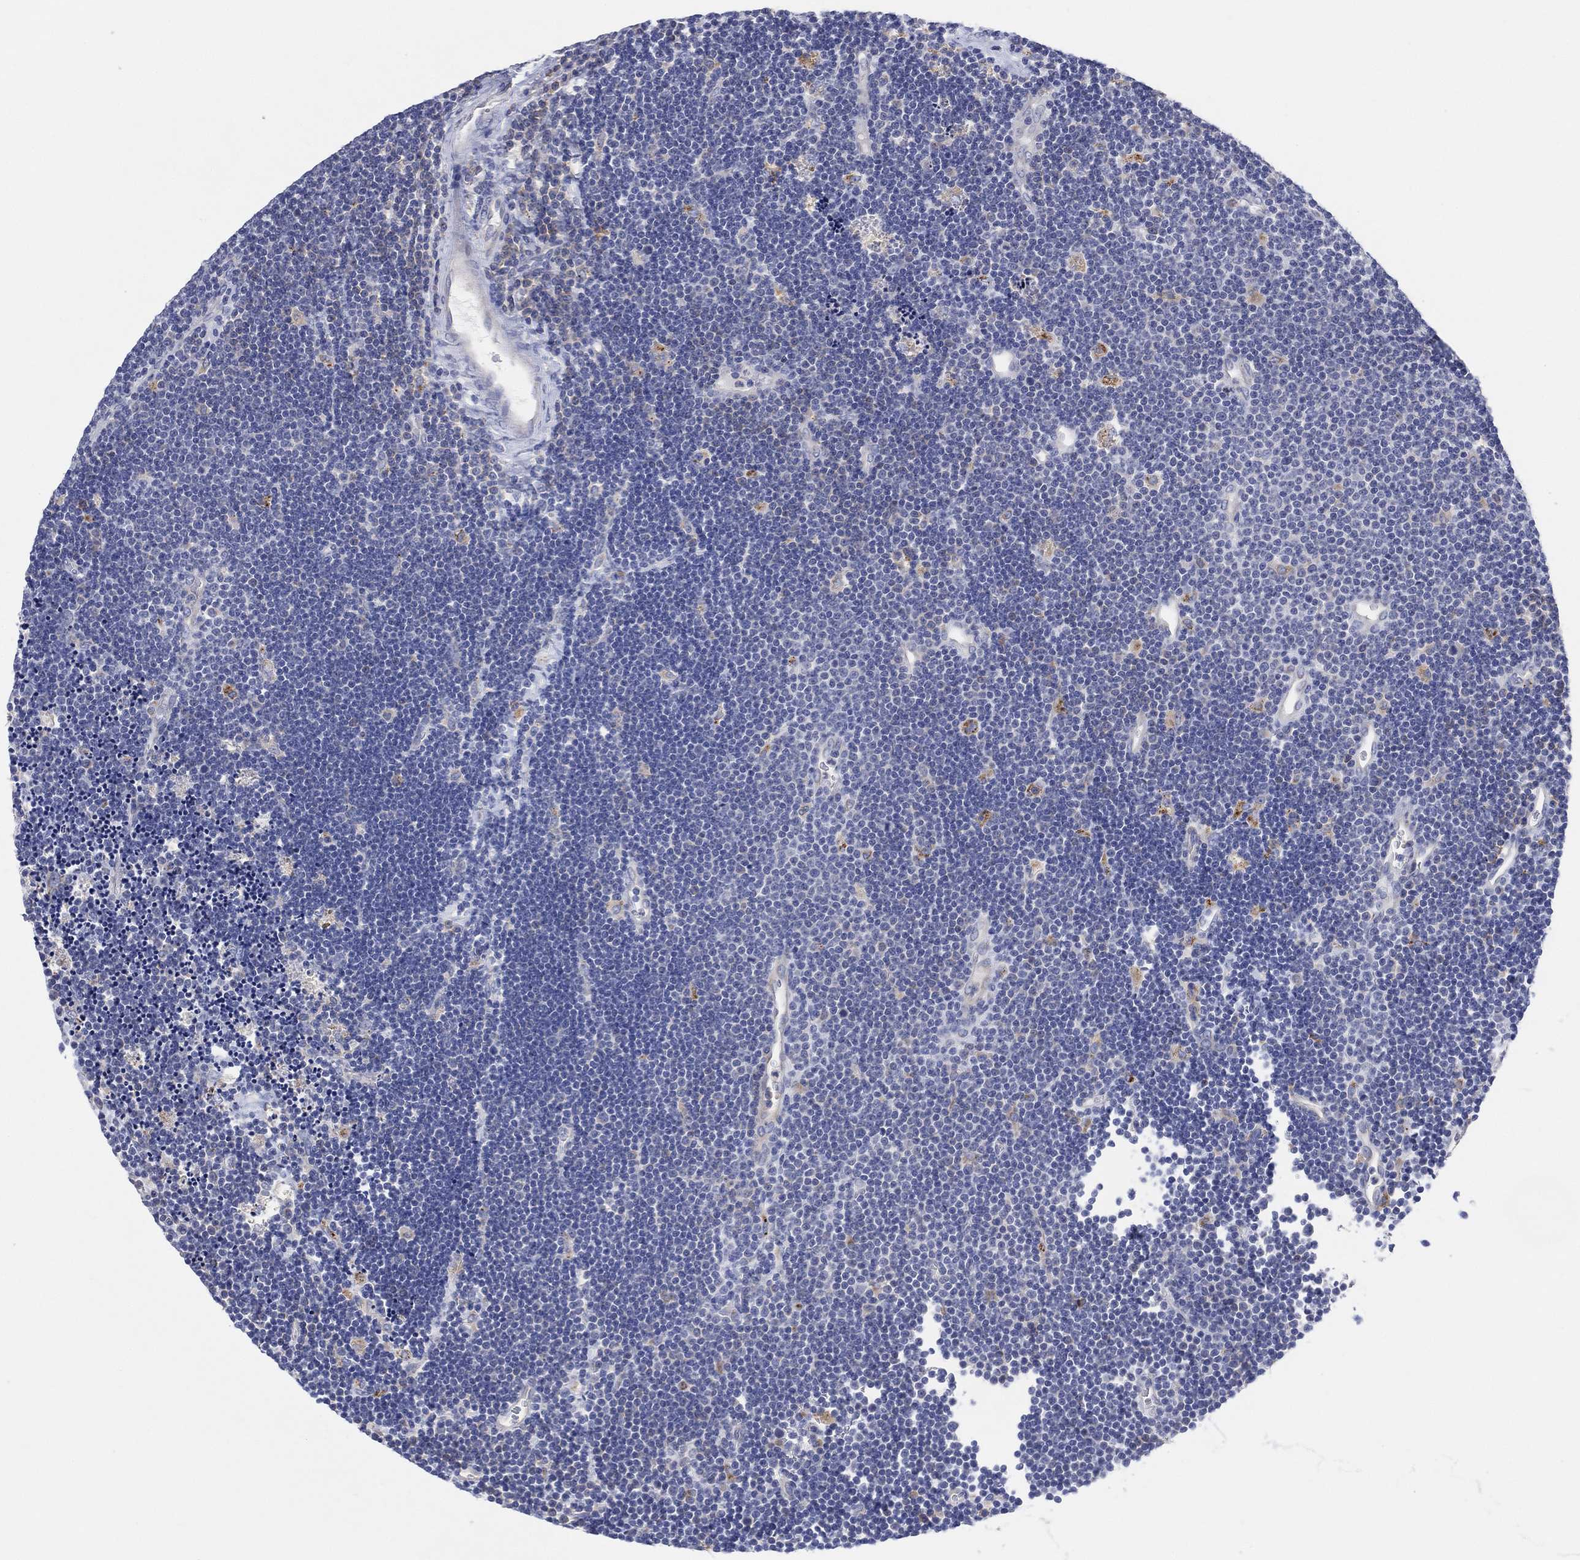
{"staining": {"intensity": "negative", "quantity": "none", "location": "none"}, "tissue": "lymphoma", "cell_type": "Tumor cells", "image_type": "cancer", "snomed": [{"axis": "morphology", "description": "Malignant lymphoma, non-Hodgkin's type, Low grade"}, {"axis": "topography", "description": "Brain"}], "caption": "Immunohistochemical staining of low-grade malignant lymphoma, non-Hodgkin's type displays no significant staining in tumor cells. Brightfield microscopy of immunohistochemistry stained with DAB (3,3'-diaminobenzidine) (brown) and hematoxylin (blue), captured at high magnification.", "gene": "GALNS", "patient": {"sex": "female", "age": 66}}